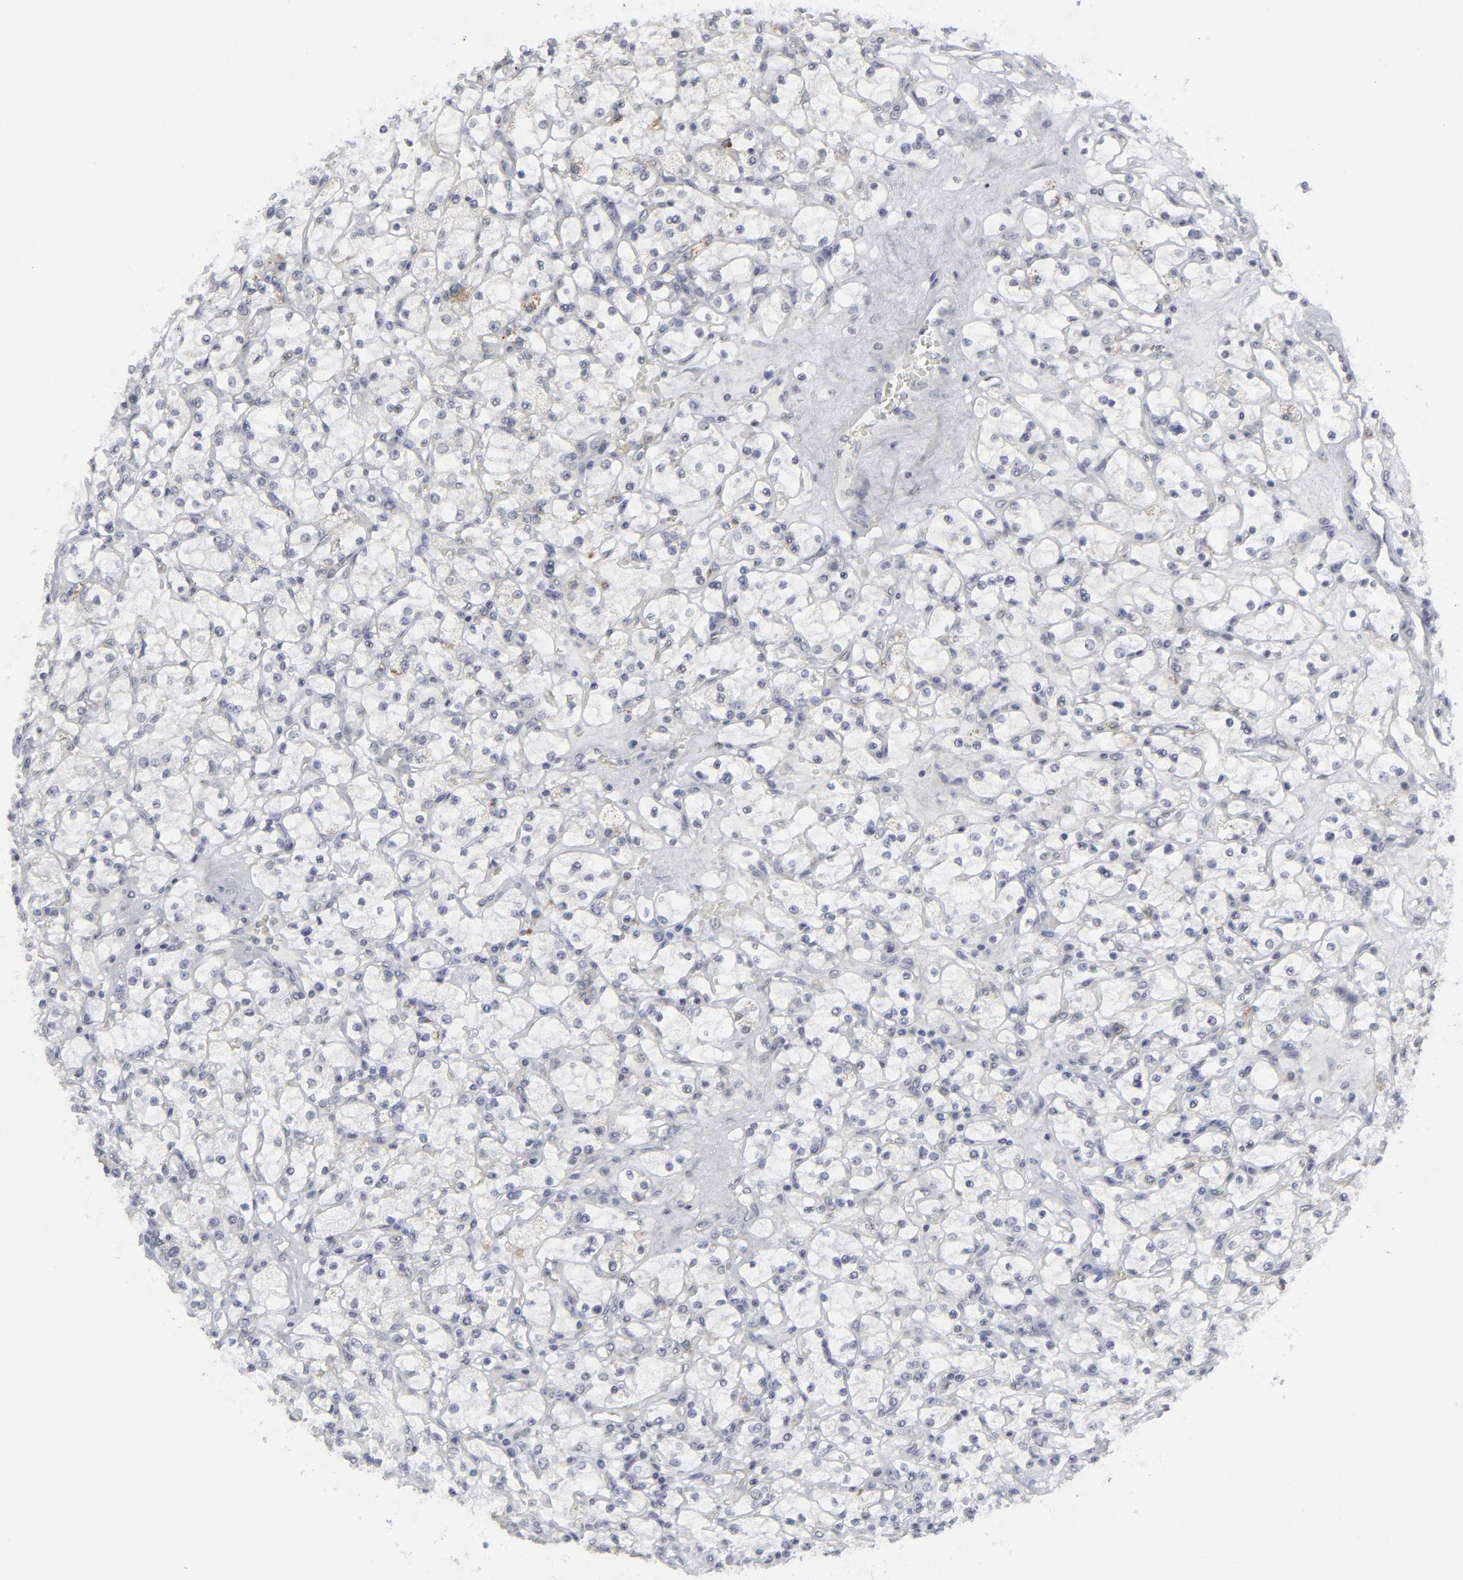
{"staining": {"intensity": "negative", "quantity": "none", "location": "none"}, "tissue": "renal cancer", "cell_type": "Tumor cells", "image_type": "cancer", "snomed": [{"axis": "morphology", "description": "Adenocarcinoma, NOS"}, {"axis": "topography", "description": "Kidney"}], "caption": "Immunohistochemical staining of human renal cancer reveals no significant staining in tumor cells.", "gene": "NUP88", "patient": {"sex": "female", "age": 83}}